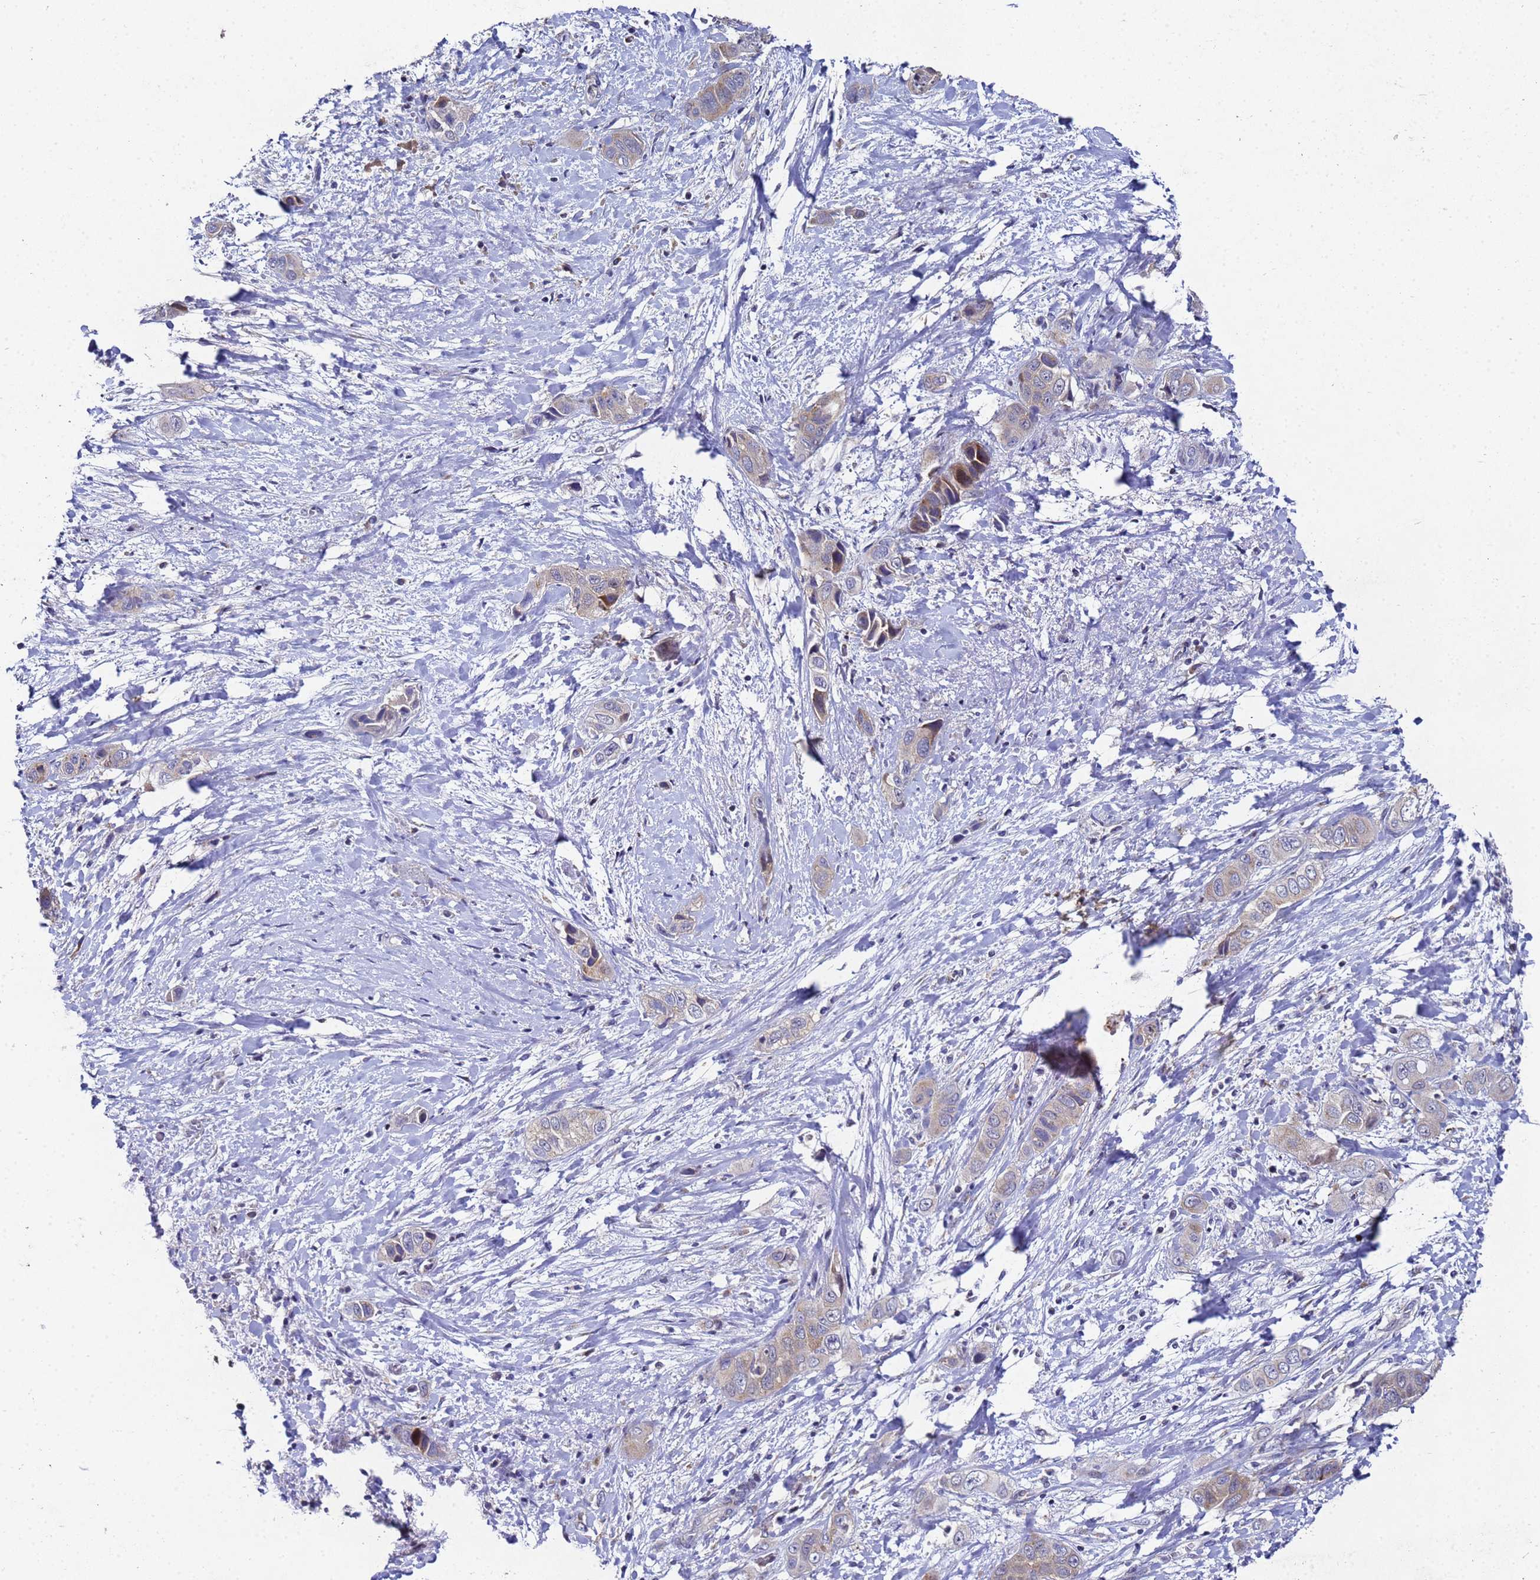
{"staining": {"intensity": "weak", "quantity": "<25%", "location": "cytoplasmic/membranous"}, "tissue": "liver cancer", "cell_type": "Tumor cells", "image_type": "cancer", "snomed": [{"axis": "morphology", "description": "Cholangiocarcinoma"}, {"axis": "topography", "description": "Liver"}], "caption": "An immunohistochemistry histopathology image of liver cancer is shown. There is no staining in tumor cells of liver cancer.", "gene": "NSUN6", "patient": {"sex": "female", "age": 52}}